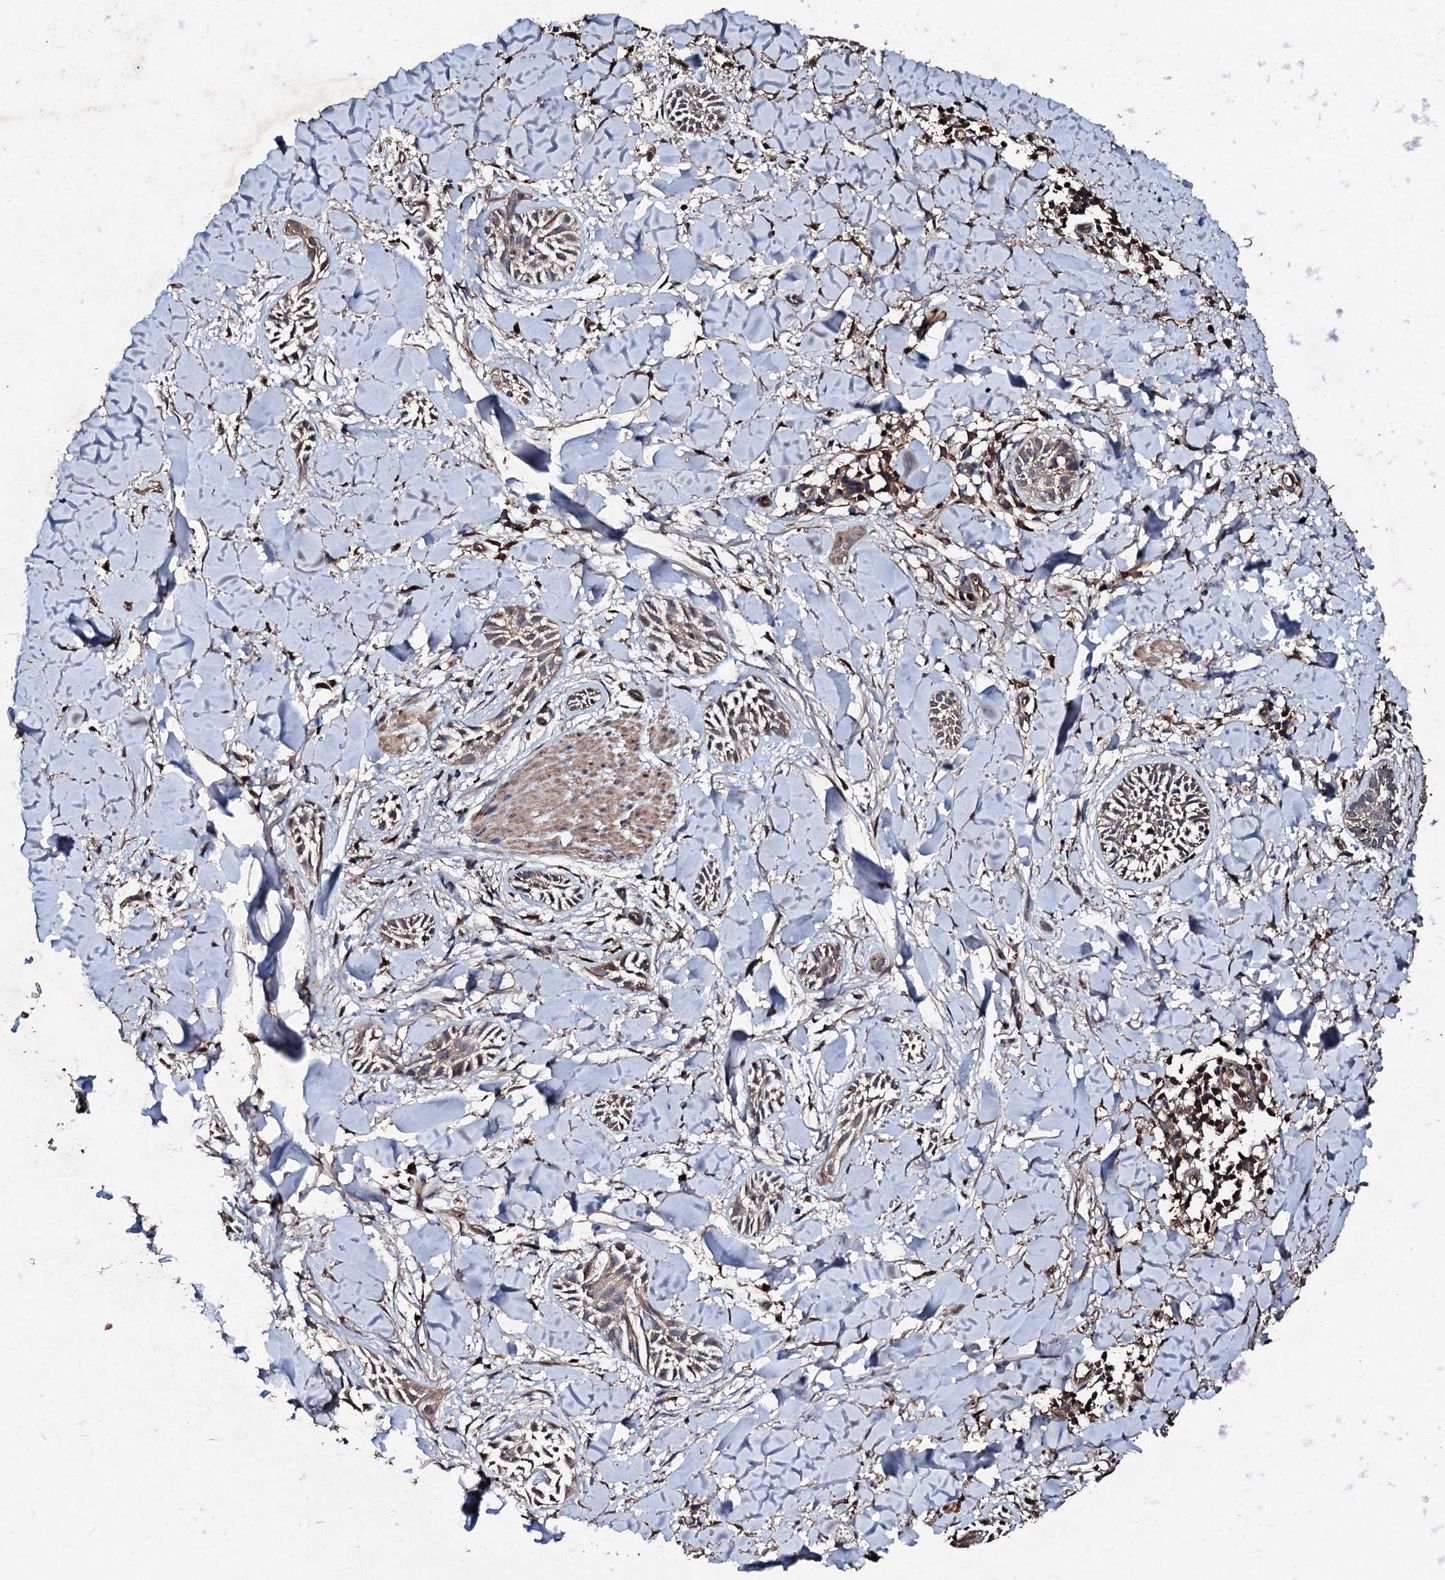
{"staining": {"intensity": "weak", "quantity": "25%-75%", "location": "cytoplasmic/membranous"}, "tissue": "skin cancer", "cell_type": "Tumor cells", "image_type": "cancer", "snomed": [{"axis": "morphology", "description": "Basal cell carcinoma"}, {"axis": "topography", "description": "Skin"}], "caption": "Approximately 25%-75% of tumor cells in human basal cell carcinoma (skin) exhibit weak cytoplasmic/membranous protein staining as visualized by brown immunohistochemical staining.", "gene": "KERA", "patient": {"sex": "female", "age": 59}}